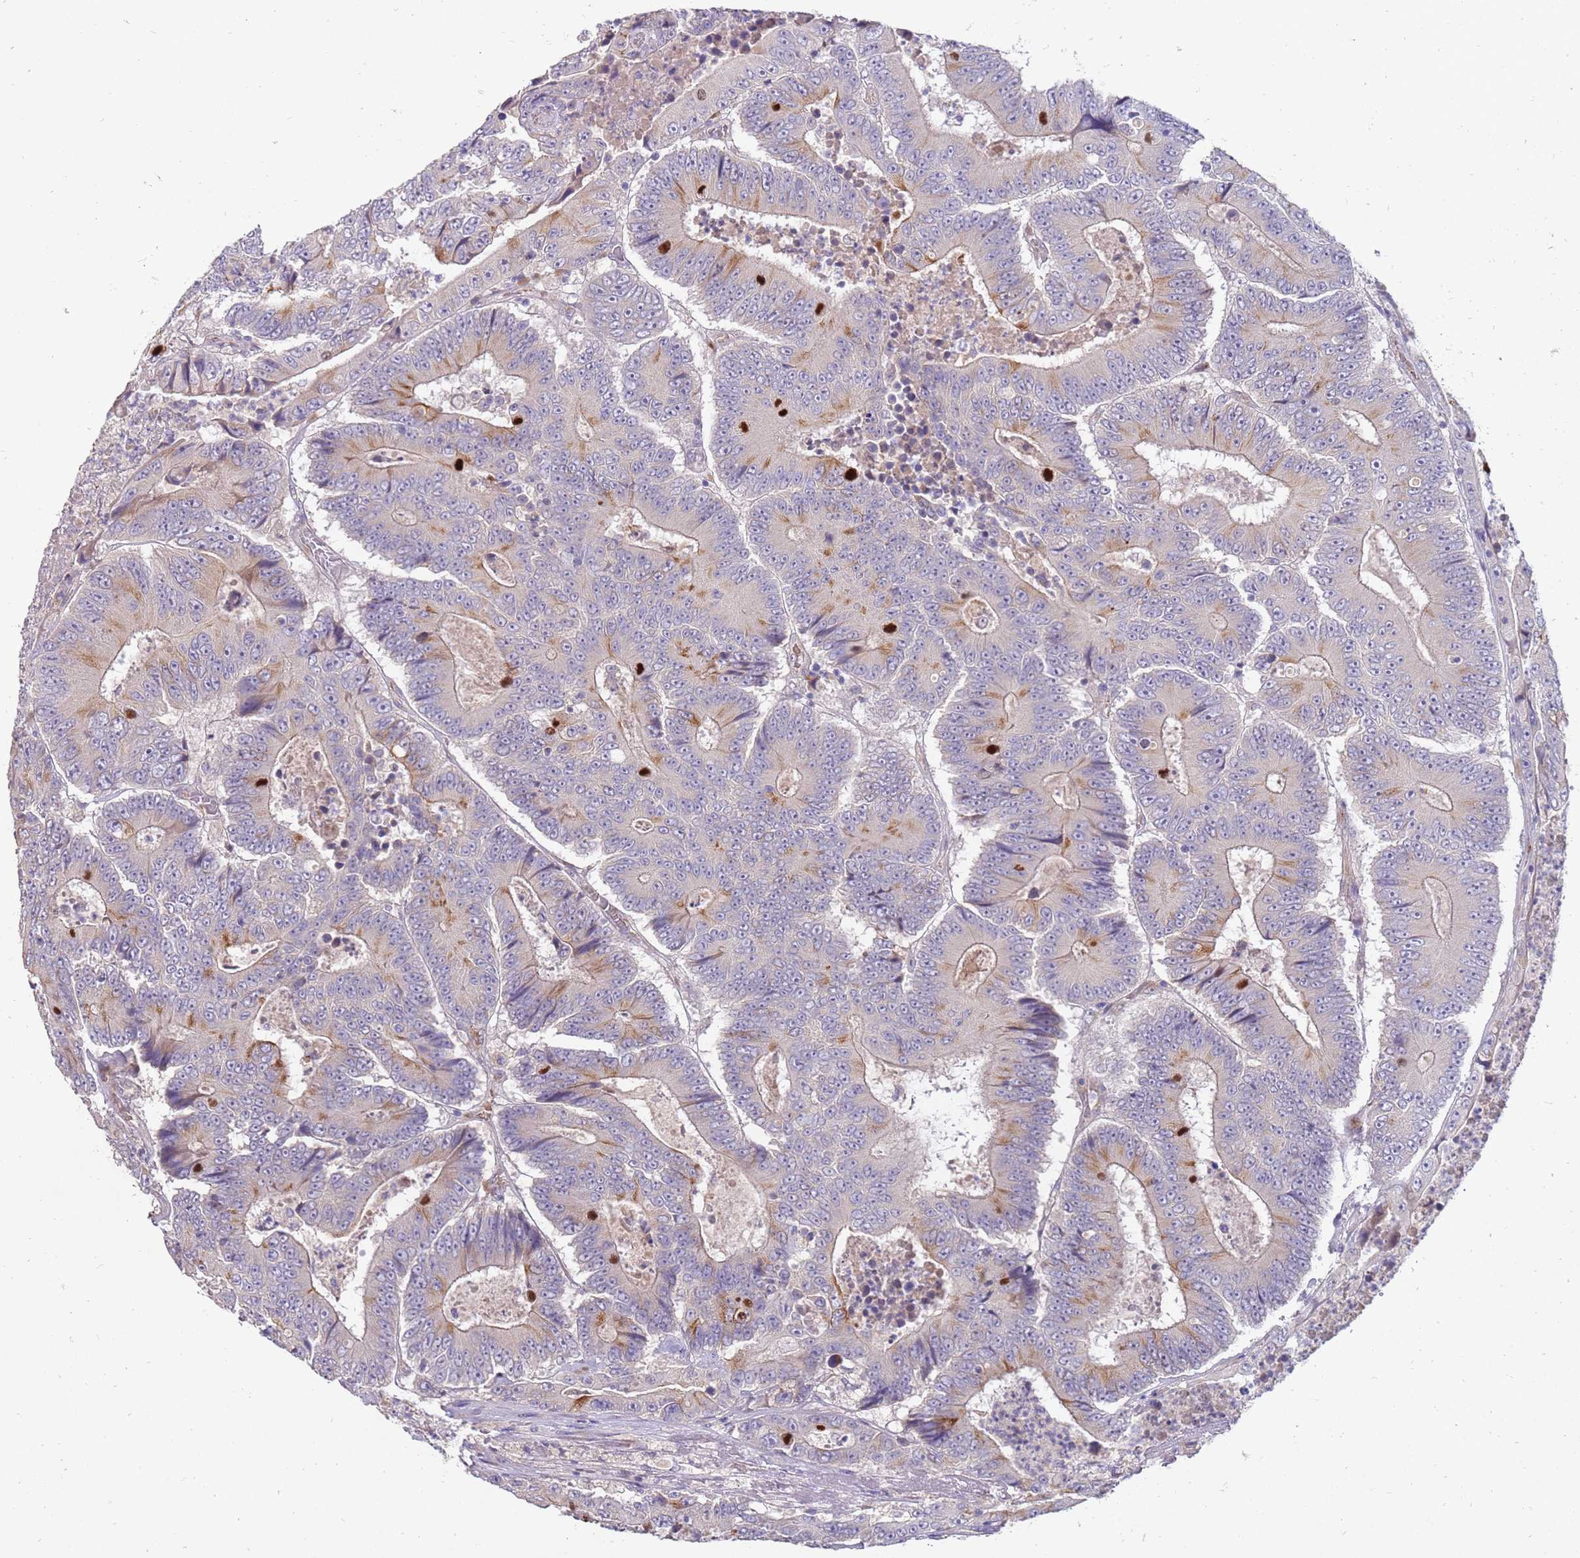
{"staining": {"intensity": "moderate", "quantity": "<25%", "location": "cytoplasmic/membranous"}, "tissue": "colorectal cancer", "cell_type": "Tumor cells", "image_type": "cancer", "snomed": [{"axis": "morphology", "description": "Adenocarcinoma, NOS"}, {"axis": "topography", "description": "Colon"}], "caption": "About <25% of tumor cells in human adenocarcinoma (colorectal) exhibit moderate cytoplasmic/membranous protein staining as visualized by brown immunohistochemical staining.", "gene": "NMUR2", "patient": {"sex": "male", "age": 83}}